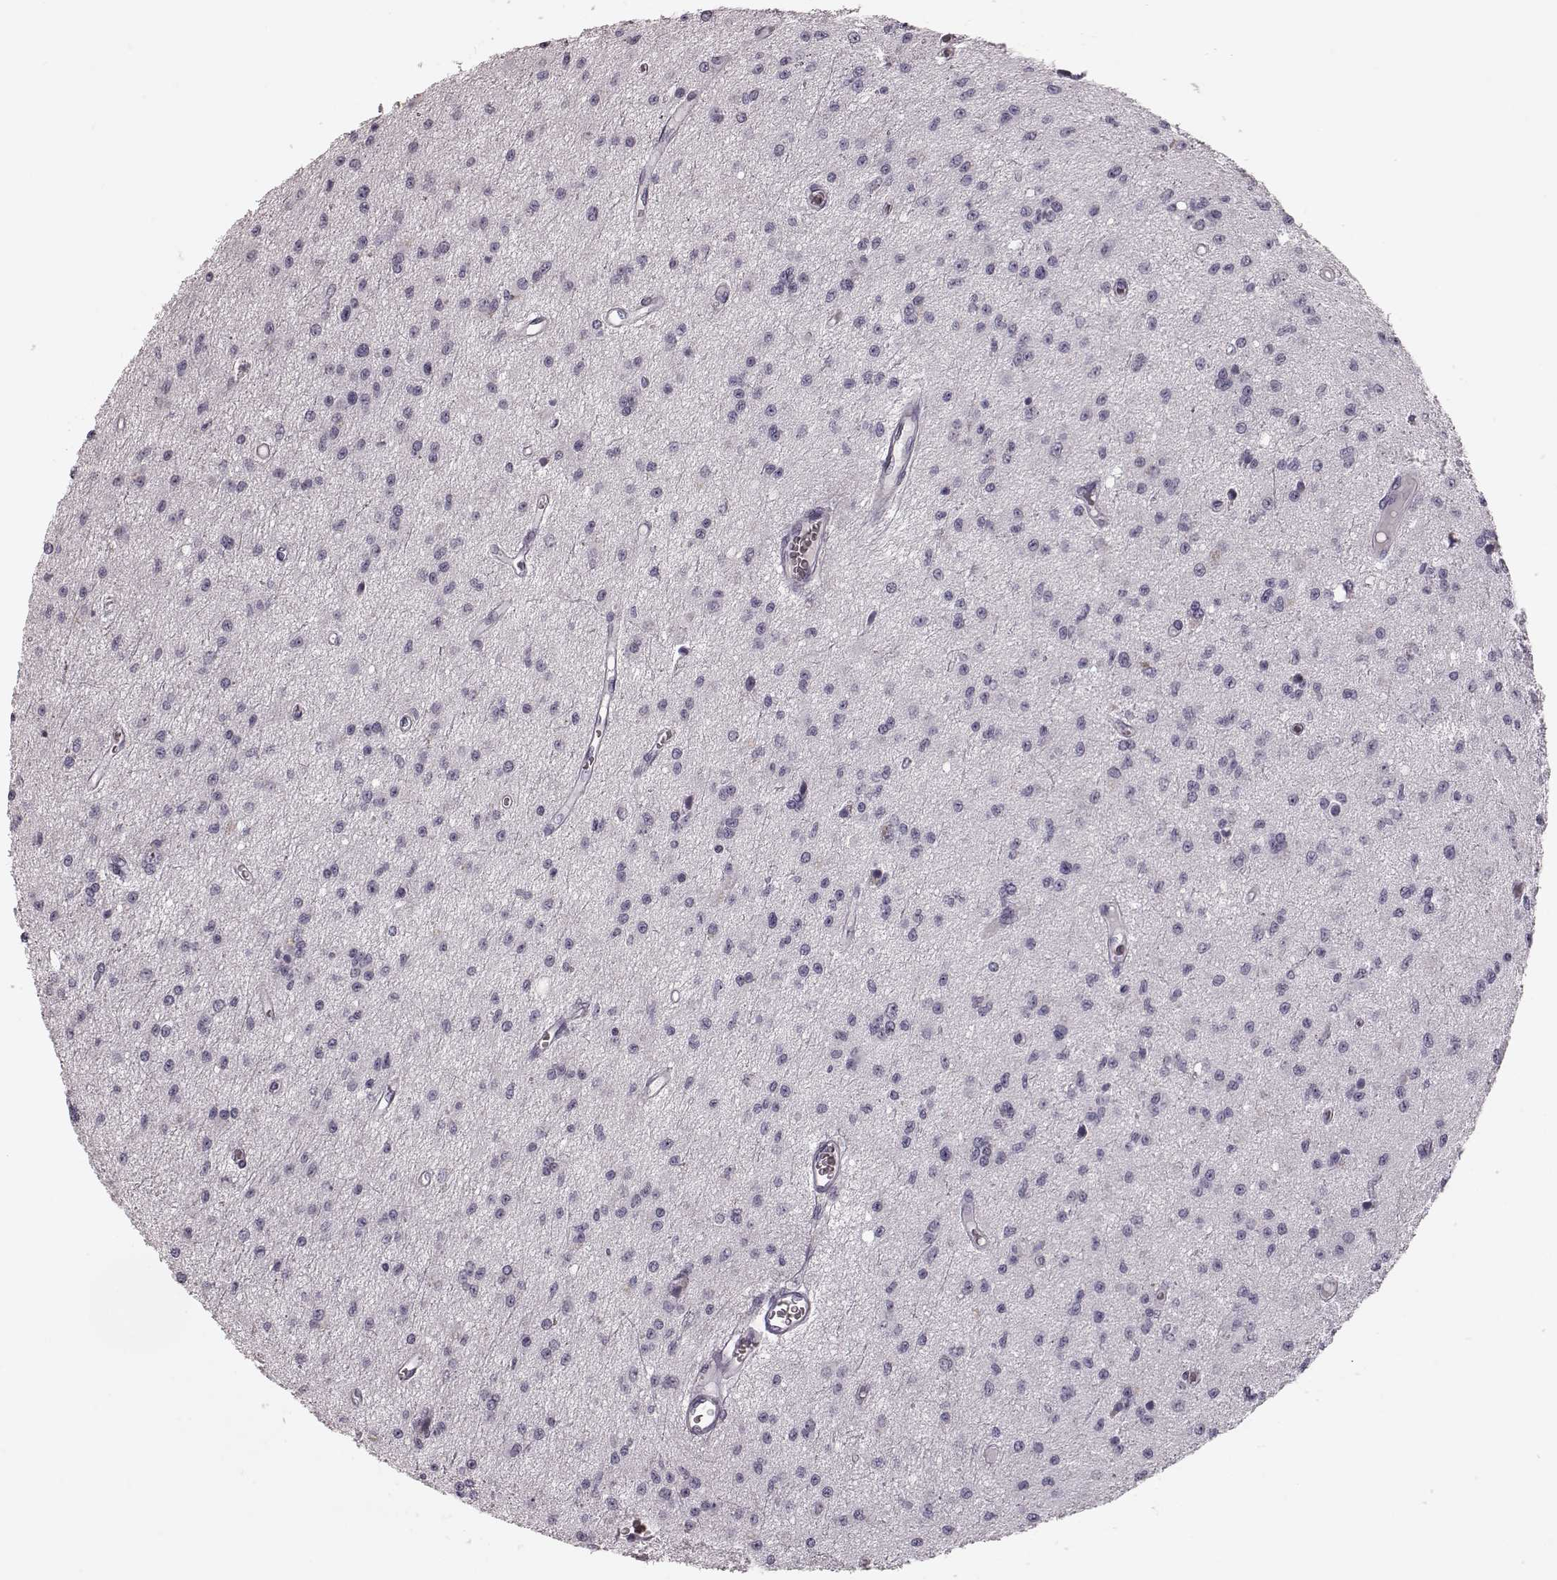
{"staining": {"intensity": "negative", "quantity": "none", "location": "none"}, "tissue": "glioma", "cell_type": "Tumor cells", "image_type": "cancer", "snomed": [{"axis": "morphology", "description": "Glioma, malignant, Low grade"}, {"axis": "topography", "description": "Brain"}], "caption": "Human glioma stained for a protein using immunohistochemistry (IHC) displays no expression in tumor cells.", "gene": "ZNF433", "patient": {"sex": "female", "age": 45}}